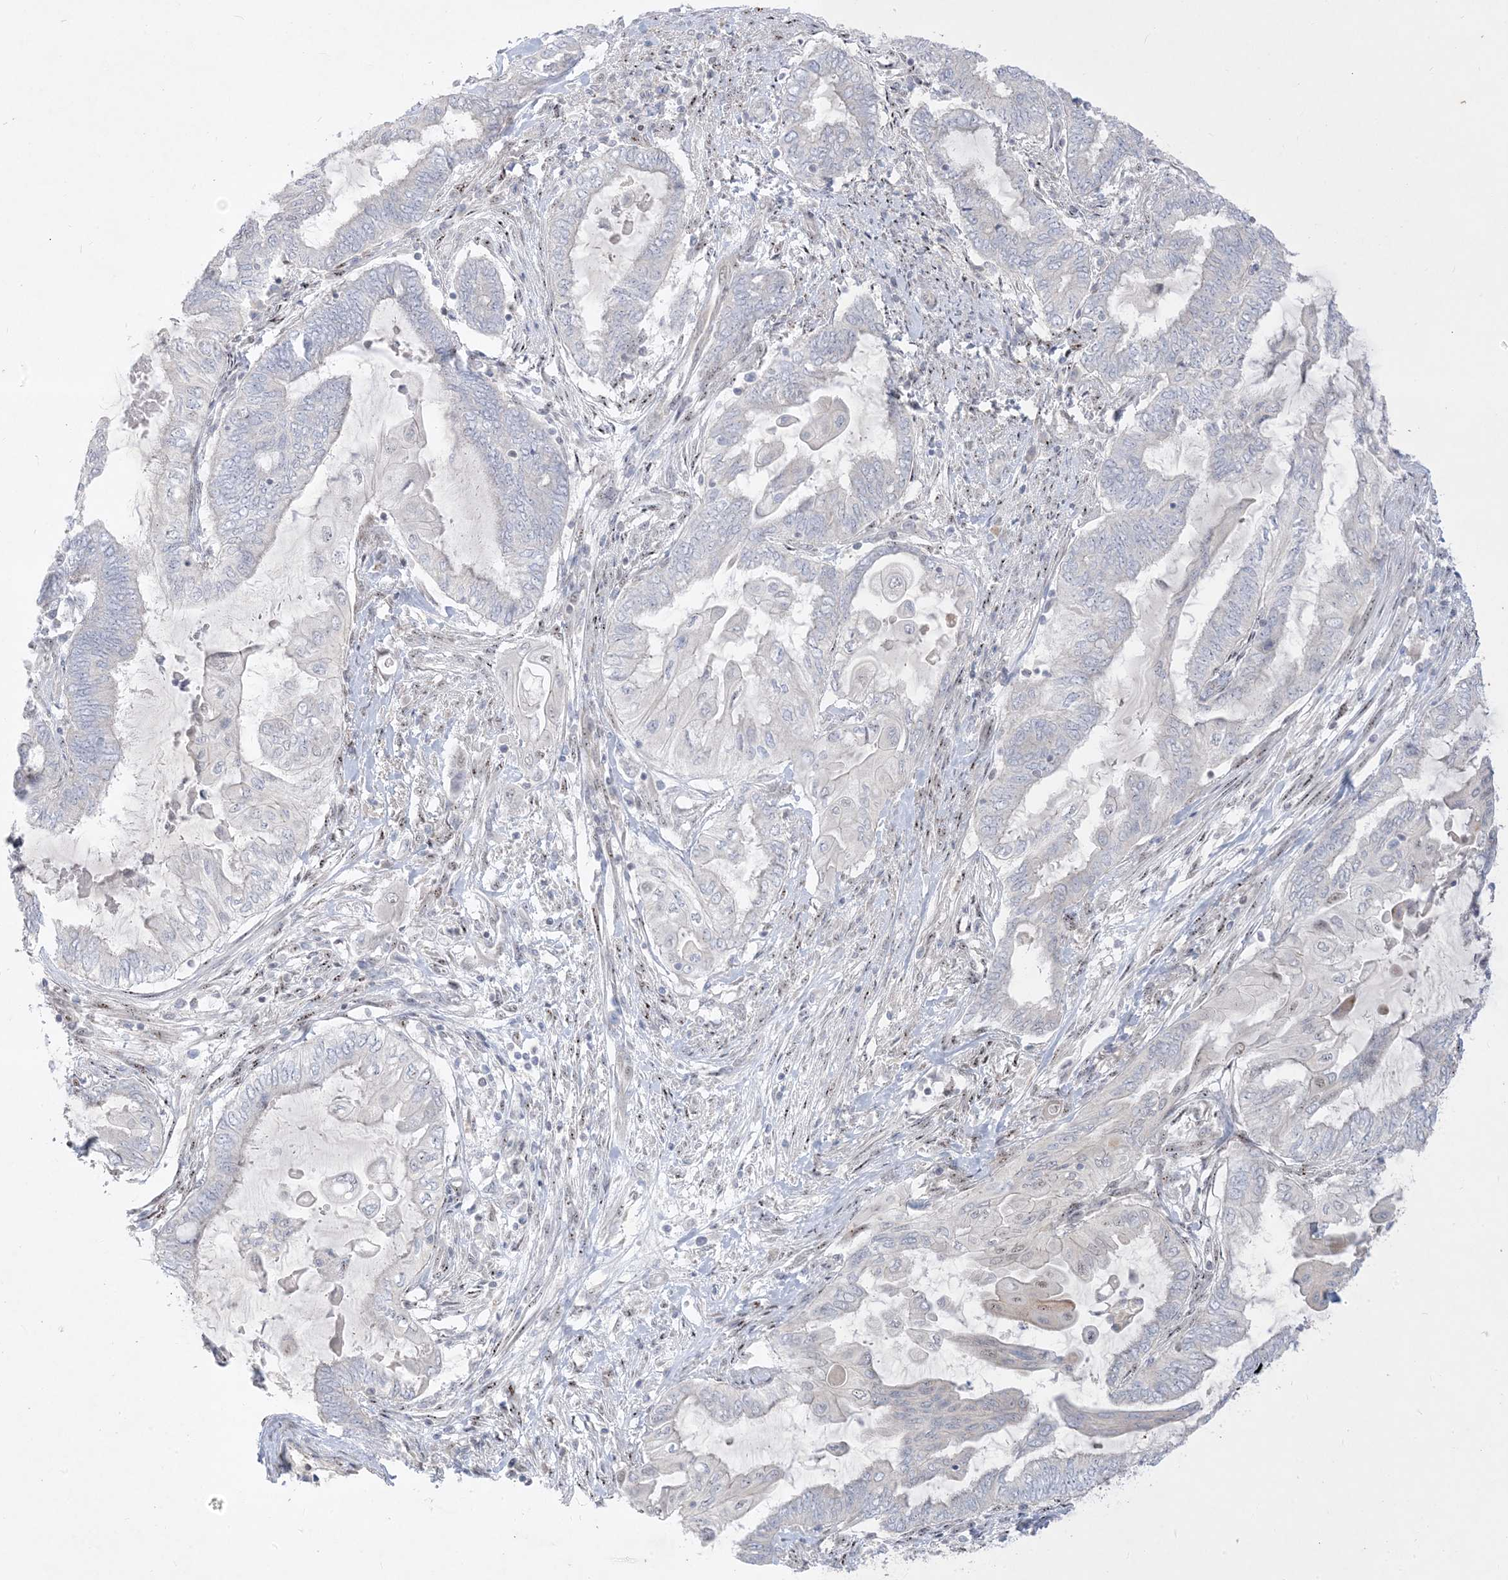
{"staining": {"intensity": "negative", "quantity": "none", "location": "none"}, "tissue": "endometrial cancer", "cell_type": "Tumor cells", "image_type": "cancer", "snomed": [{"axis": "morphology", "description": "Adenocarcinoma, NOS"}, {"axis": "topography", "description": "Uterus"}, {"axis": "topography", "description": "Endometrium"}], "caption": "Immunohistochemical staining of adenocarcinoma (endometrial) exhibits no significant expression in tumor cells. (Brightfield microscopy of DAB (3,3'-diaminobenzidine) IHC at high magnification).", "gene": "BHLHE40", "patient": {"sex": "female", "age": 70}}